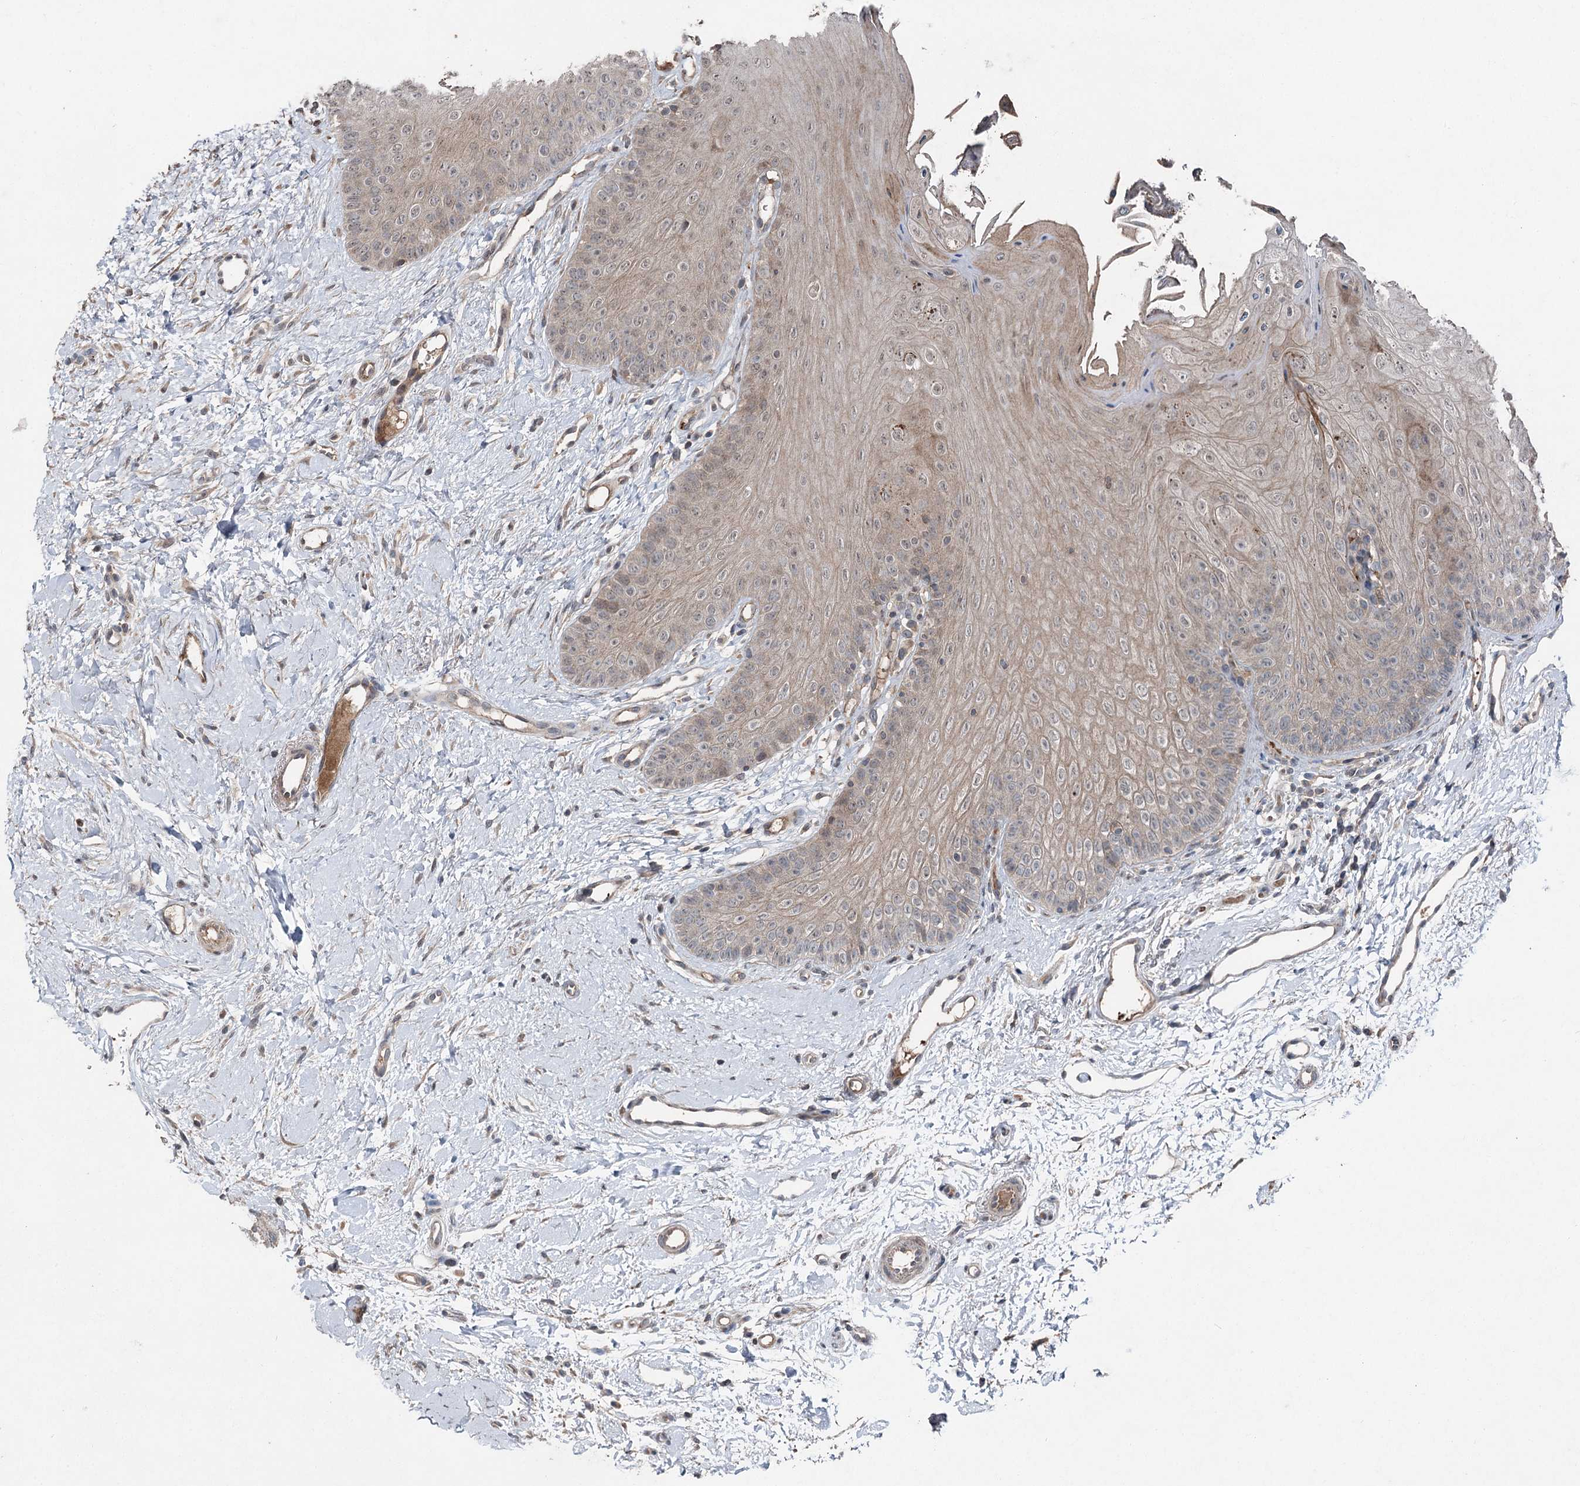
{"staining": {"intensity": "weak", "quantity": "25%-75%", "location": "cytoplasmic/membranous"}, "tissue": "oral mucosa", "cell_type": "Squamous epithelial cells", "image_type": "normal", "snomed": [{"axis": "morphology", "description": "Normal tissue, NOS"}, {"axis": "topography", "description": "Oral tissue"}], "caption": "A brown stain shows weak cytoplasmic/membranous staining of a protein in squamous epithelial cells of benign oral mucosa.", "gene": "MAPK8IP2", "patient": {"sex": "female", "age": 68}}